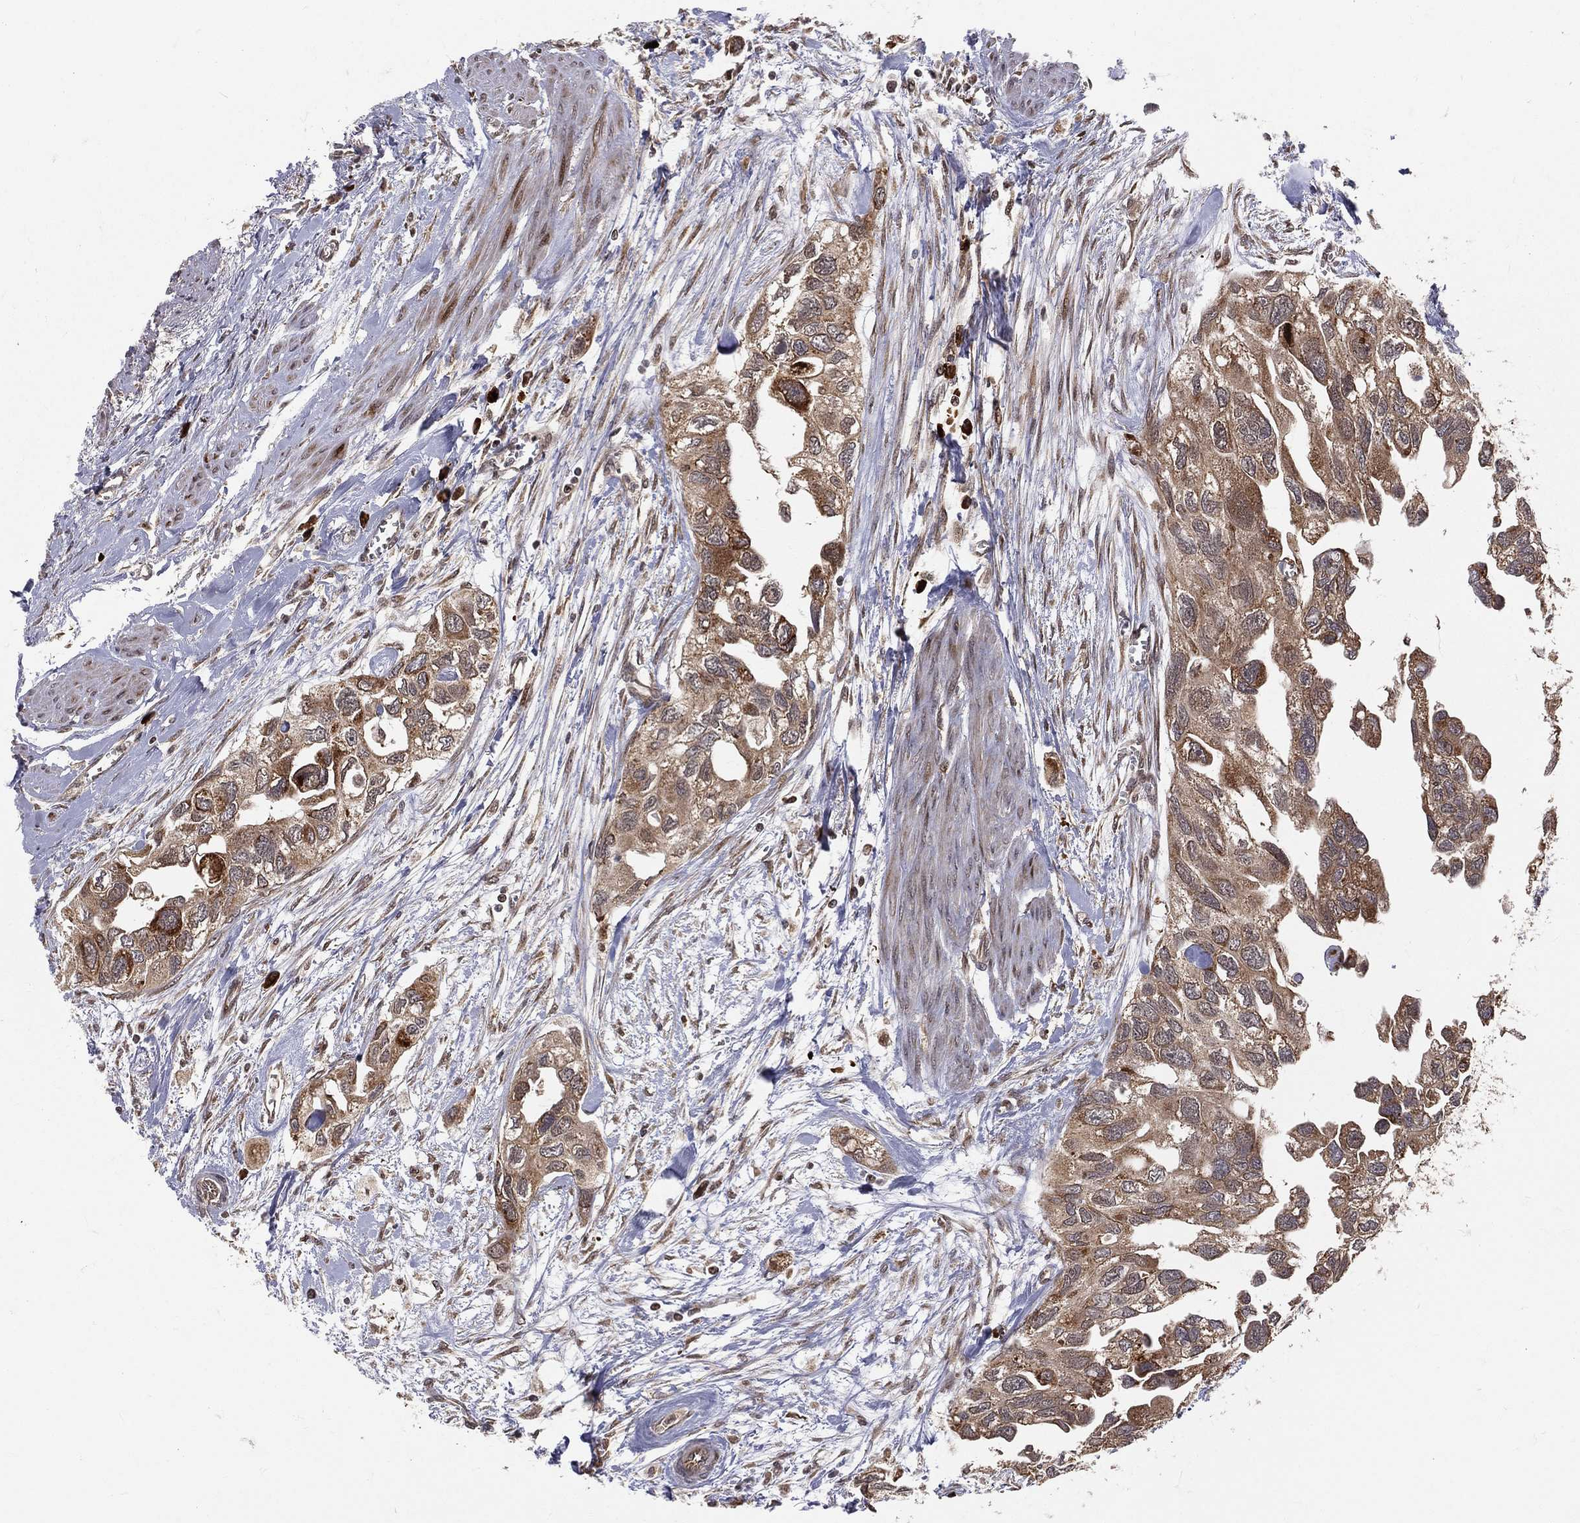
{"staining": {"intensity": "moderate", "quantity": ">75%", "location": "cytoplasmic/membranous"}, "tissue": "urothelial cancer", "cell_type": "Tumor cells", "image_type": "cancer", "snomed": [{"axis": "morphology", "description": "Urothelial carcinoma, High grade"}, {"axis": "topography", "description": "Urinary bladder"}], "caption": "Immunohistochemical staining of human urothelial carcinoma (high-grade) displays medium levels of moderate cytoplasmic/membranous positivity in approximately >75% of tumor cells.", "gene": "MDM2", "patient": {"sex": "male", "age": 59}}